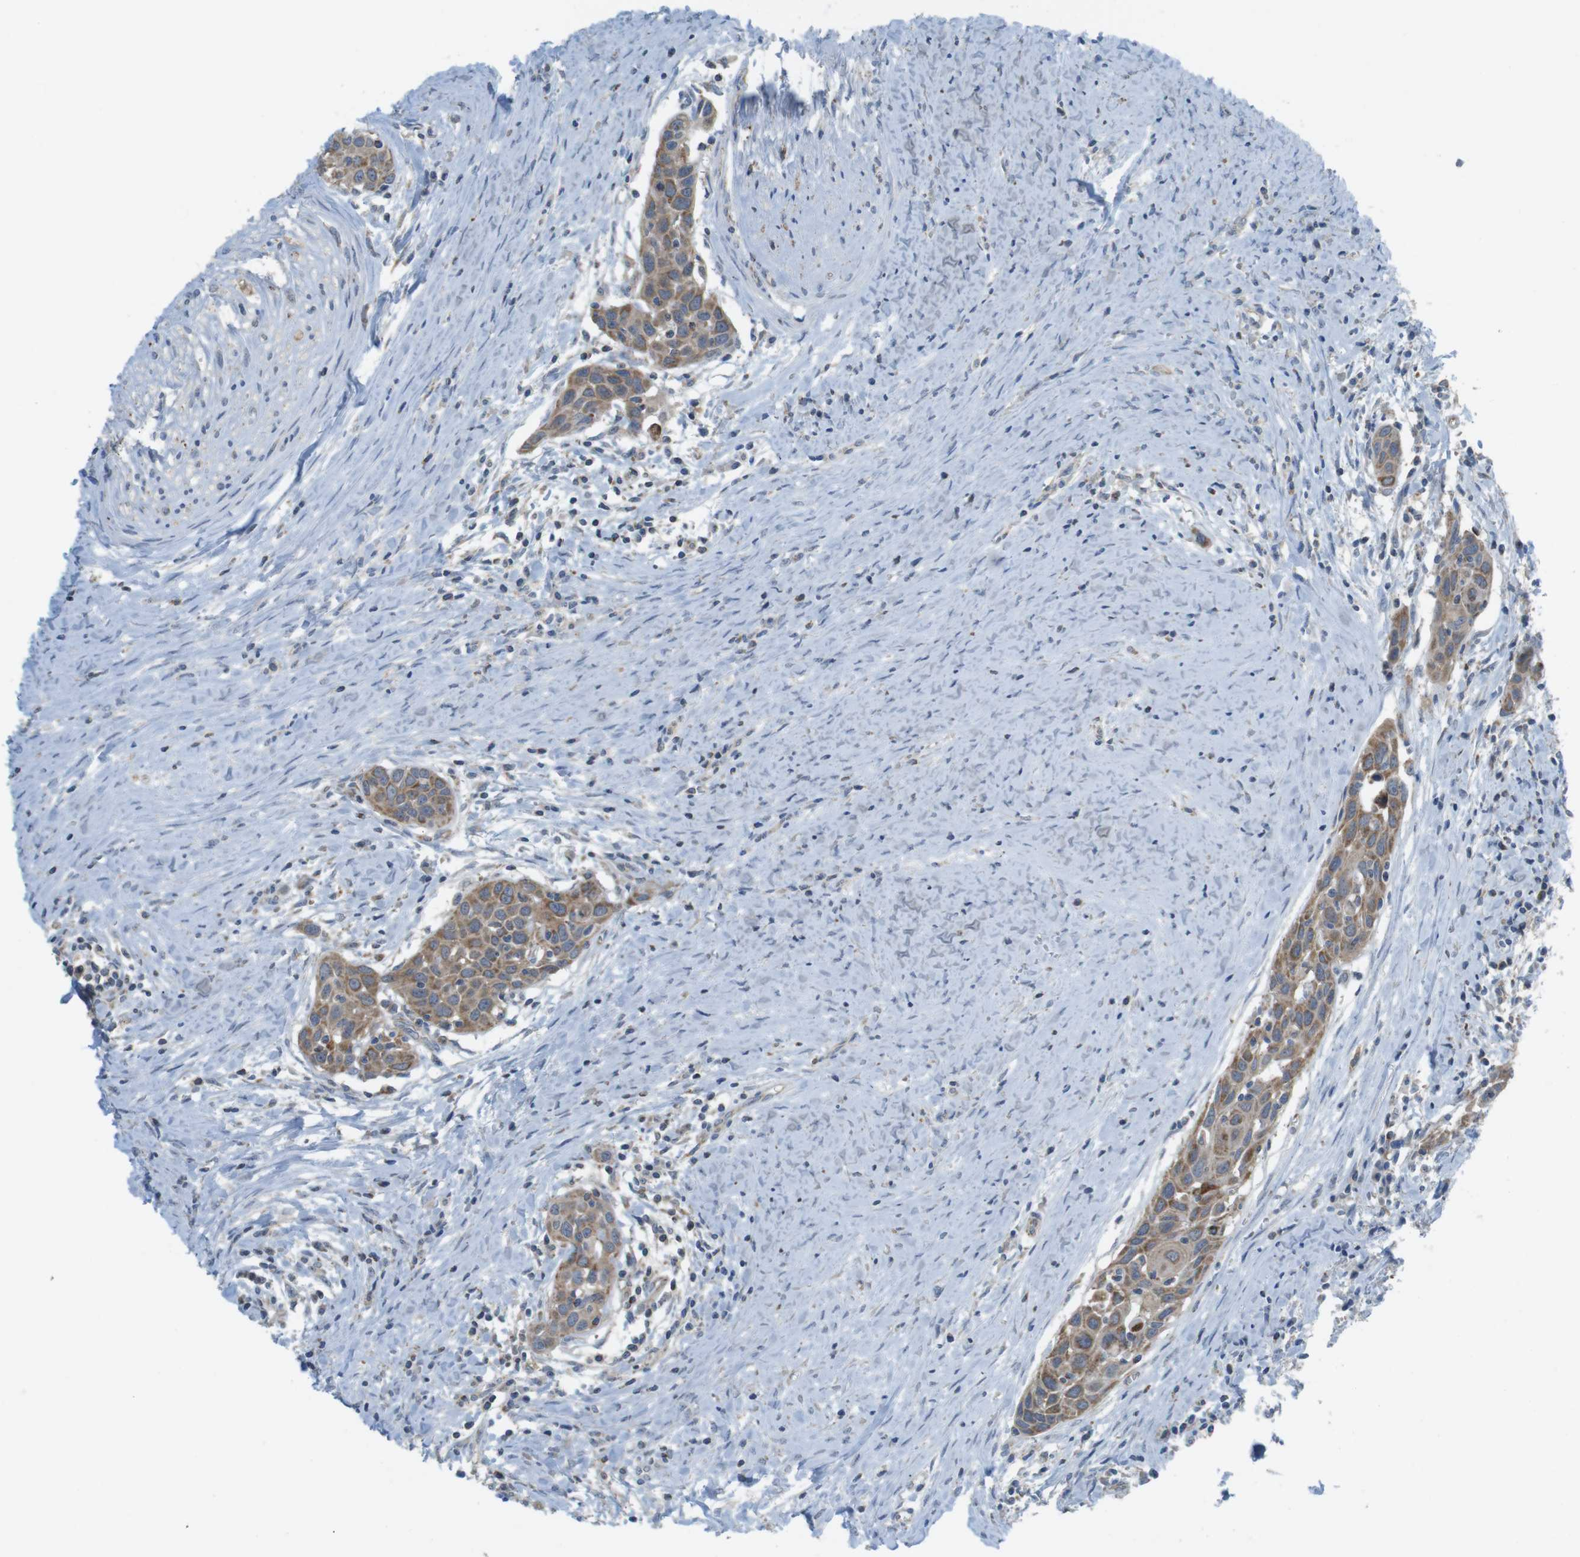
{"staining": {"intensity": "moderate", "quantity": ">75%", "location": "cytoplasmic/membranous"}, "tissue": "head and neck cancer", "cell_type": "Tumor cells", "image_type": "cancer", "snomed": [{"axis": "morphology", "description": "Squamous cell carcinoma, NOS"}, {"axis": "topography", "description": "Oral tissue"}, {"axis": "topography", "description": "Head-Neck"}], "caption": "A high-resolution micrograph shows IHC staining of head and neck cancer, which reveals moderate cytoplasmic/membranous positivity in approximately >75% of tumor cells. (DAB (3,3'-diaminobenzidine) IHC, brown staining for protein, blue staining for nuclei).", "gene": "GRIK2", "patient": {"sex": "female", "age": 50}}